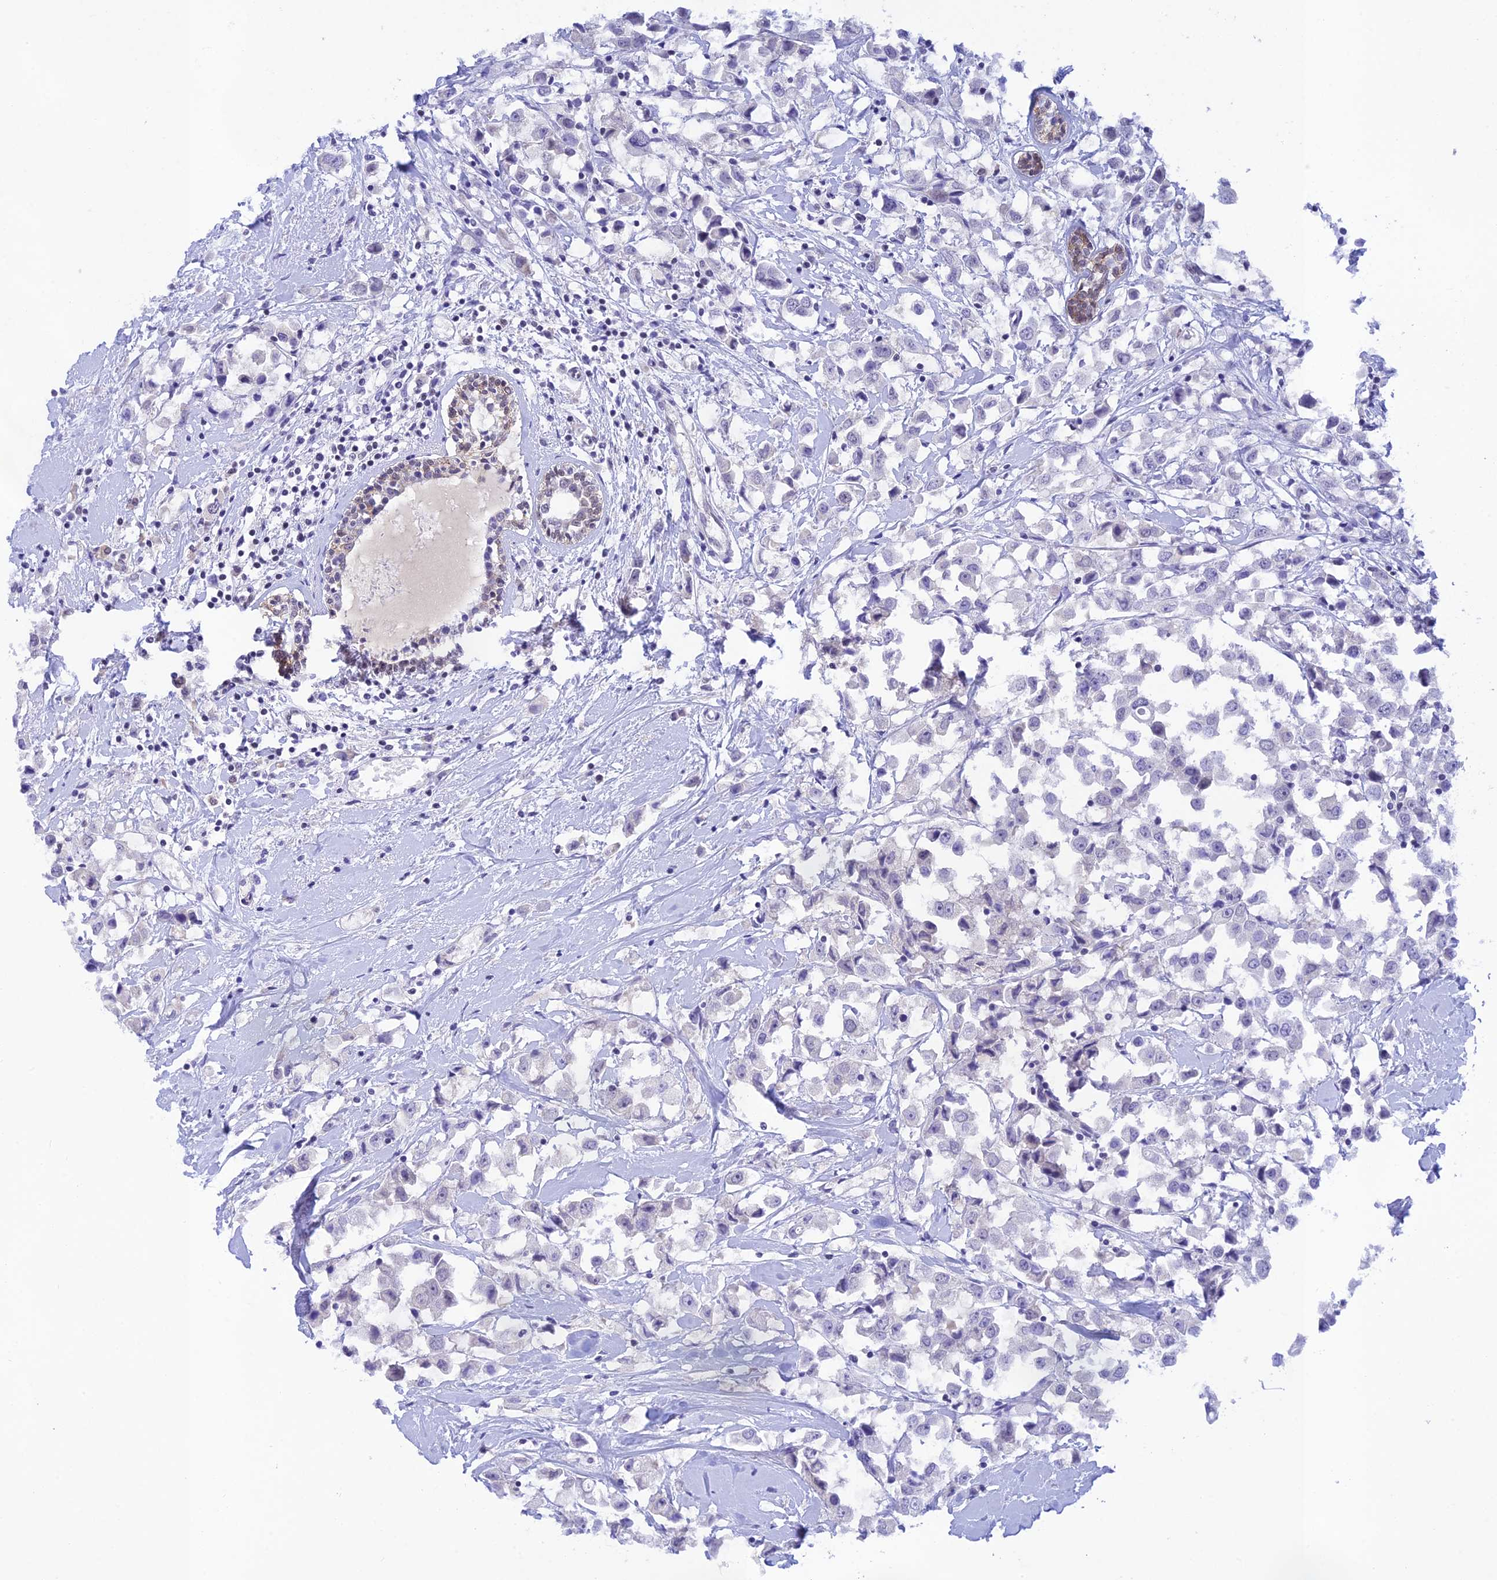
{"staining": {"intensity": "negative", "quantity": "none", "location": "none"}, "tissue": "breast cancer", "cell_type": "Tumor cells", "image_type": "cancer", "snomed": [{"axis": "morphology", "description": "Duct carcinoma"}, {"axis": "topography", "description": "Breast"}], "caption": "DAB immunohistochemical staining of human breast invasive ductal carcinoma exhibits no significant staining in tumor cells. Nuclei are stained in blue.", "gene": "THAP11", "patient": {"sex": "female", "age": 61}}